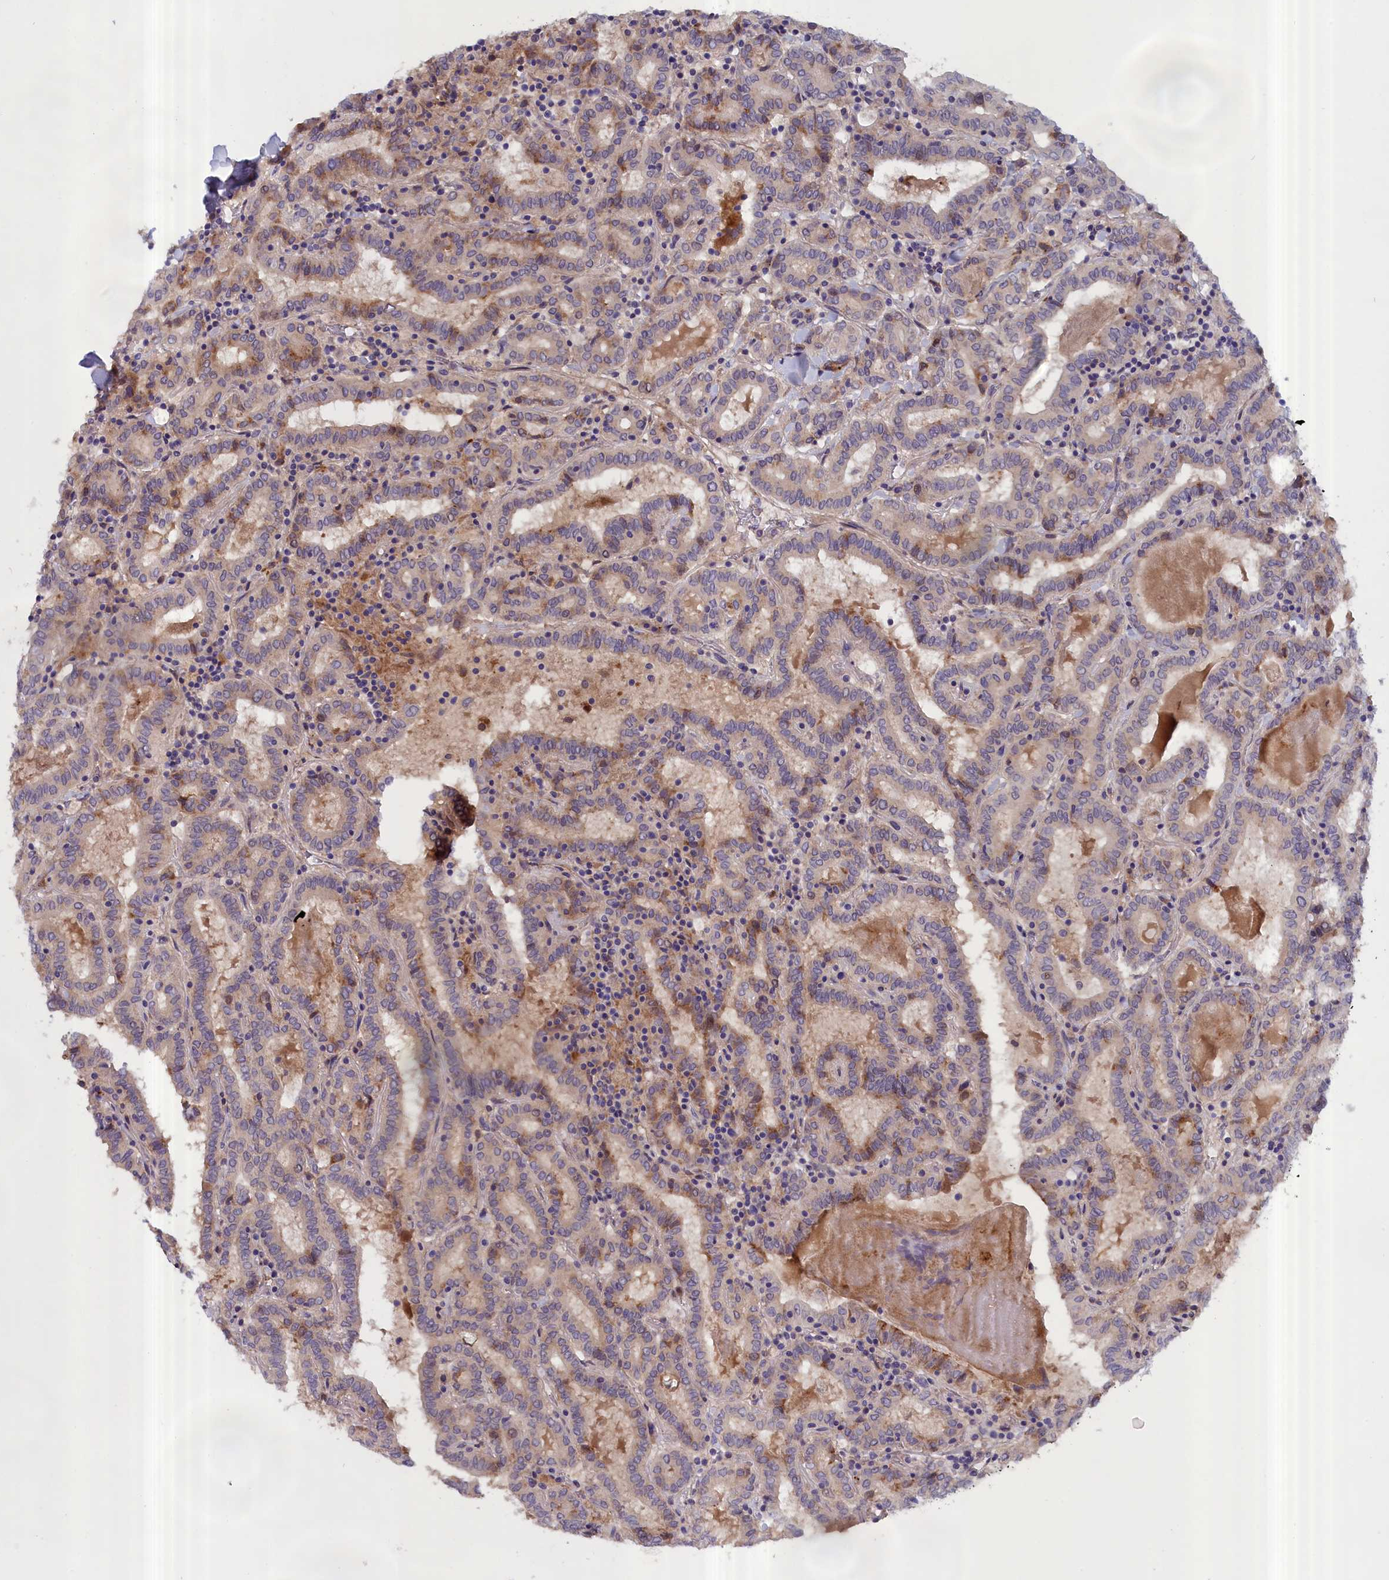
{"staining": {"intensity": "moderate", "quantity": "<25%", "location": "cytoplasmic/membranous"}, "tissue": "thyroid cancer", "cell_type": "Tumor cells", "image_type": "cancer", "snomed": [{"axis": "morphology", "description": "Papillary adenocarcinoma, NOS"}, {"axis": "topography", "description": "Thyroid gland"}], "caption": "Protein expression analysis of human thyroid cancer reveals moderate cytoplasmic/membranous positivity in about <25% of tumor cells. Ihc stains the protein of interest in brown and the nuclei are stained blue.", "gene": "IGFALS", "patient": {"sex": "female", "age": 72}}